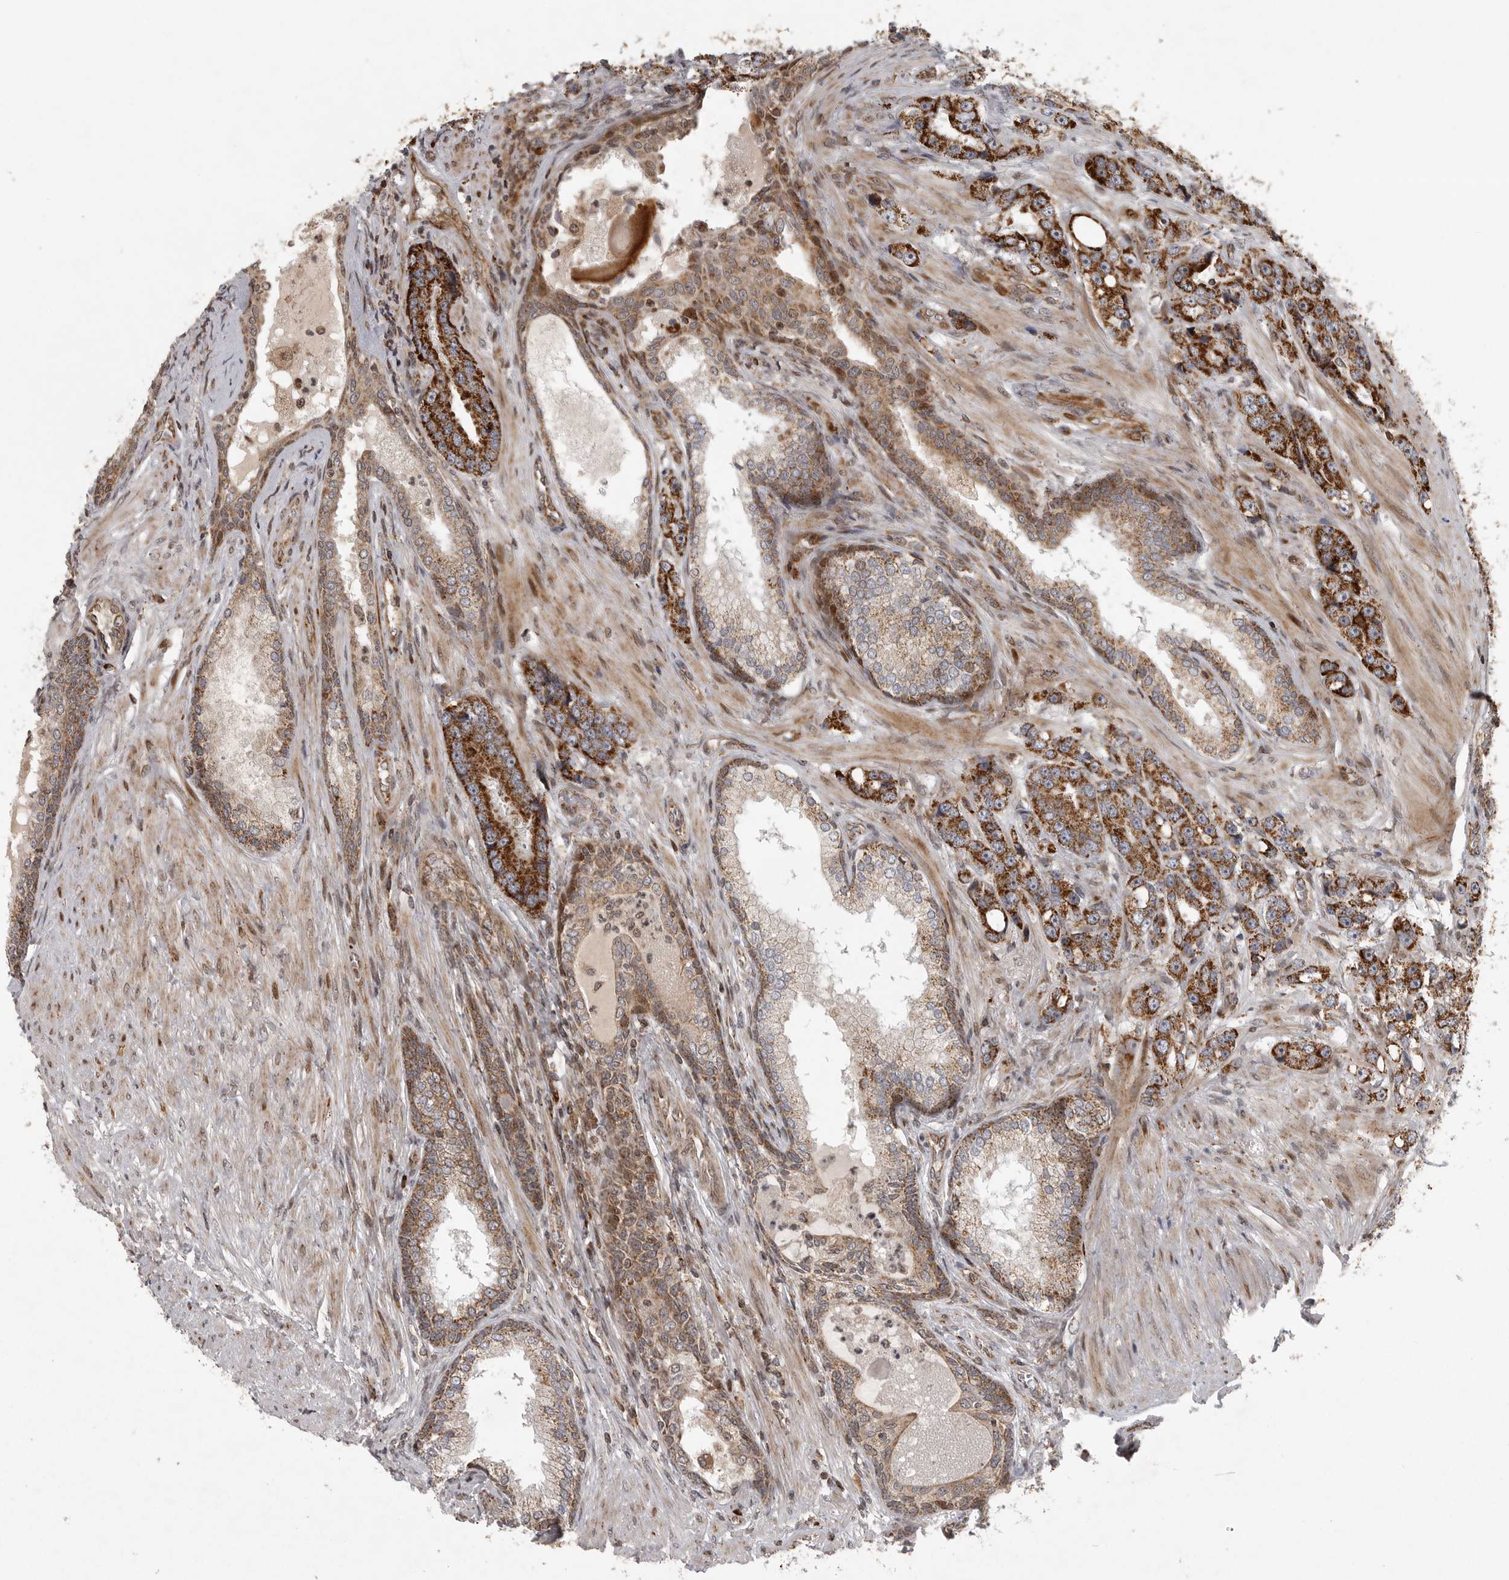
{"staining": {"intensity": "strong", "quantity": ">75%", "location": "cytoplasmic/membranous"}, "tissue": "prostate cancer", "cell_type": "Tumor cells", "image_type": "cancer", "snomed": [{"axis": "morphology", "description": "Adenocarcinoma, High grade"}, {"axis": "topography", "description": "Prostate"}], "caption": "Prostate cancer (adenocarcinoma (high-grade)) stained for a protein (brown) exhibits strong cytoplasmic/membranous positive expression in about >75% of tumor cells.", "gene": "NARS2", "patient": {"sex": "male", "age": 60}}